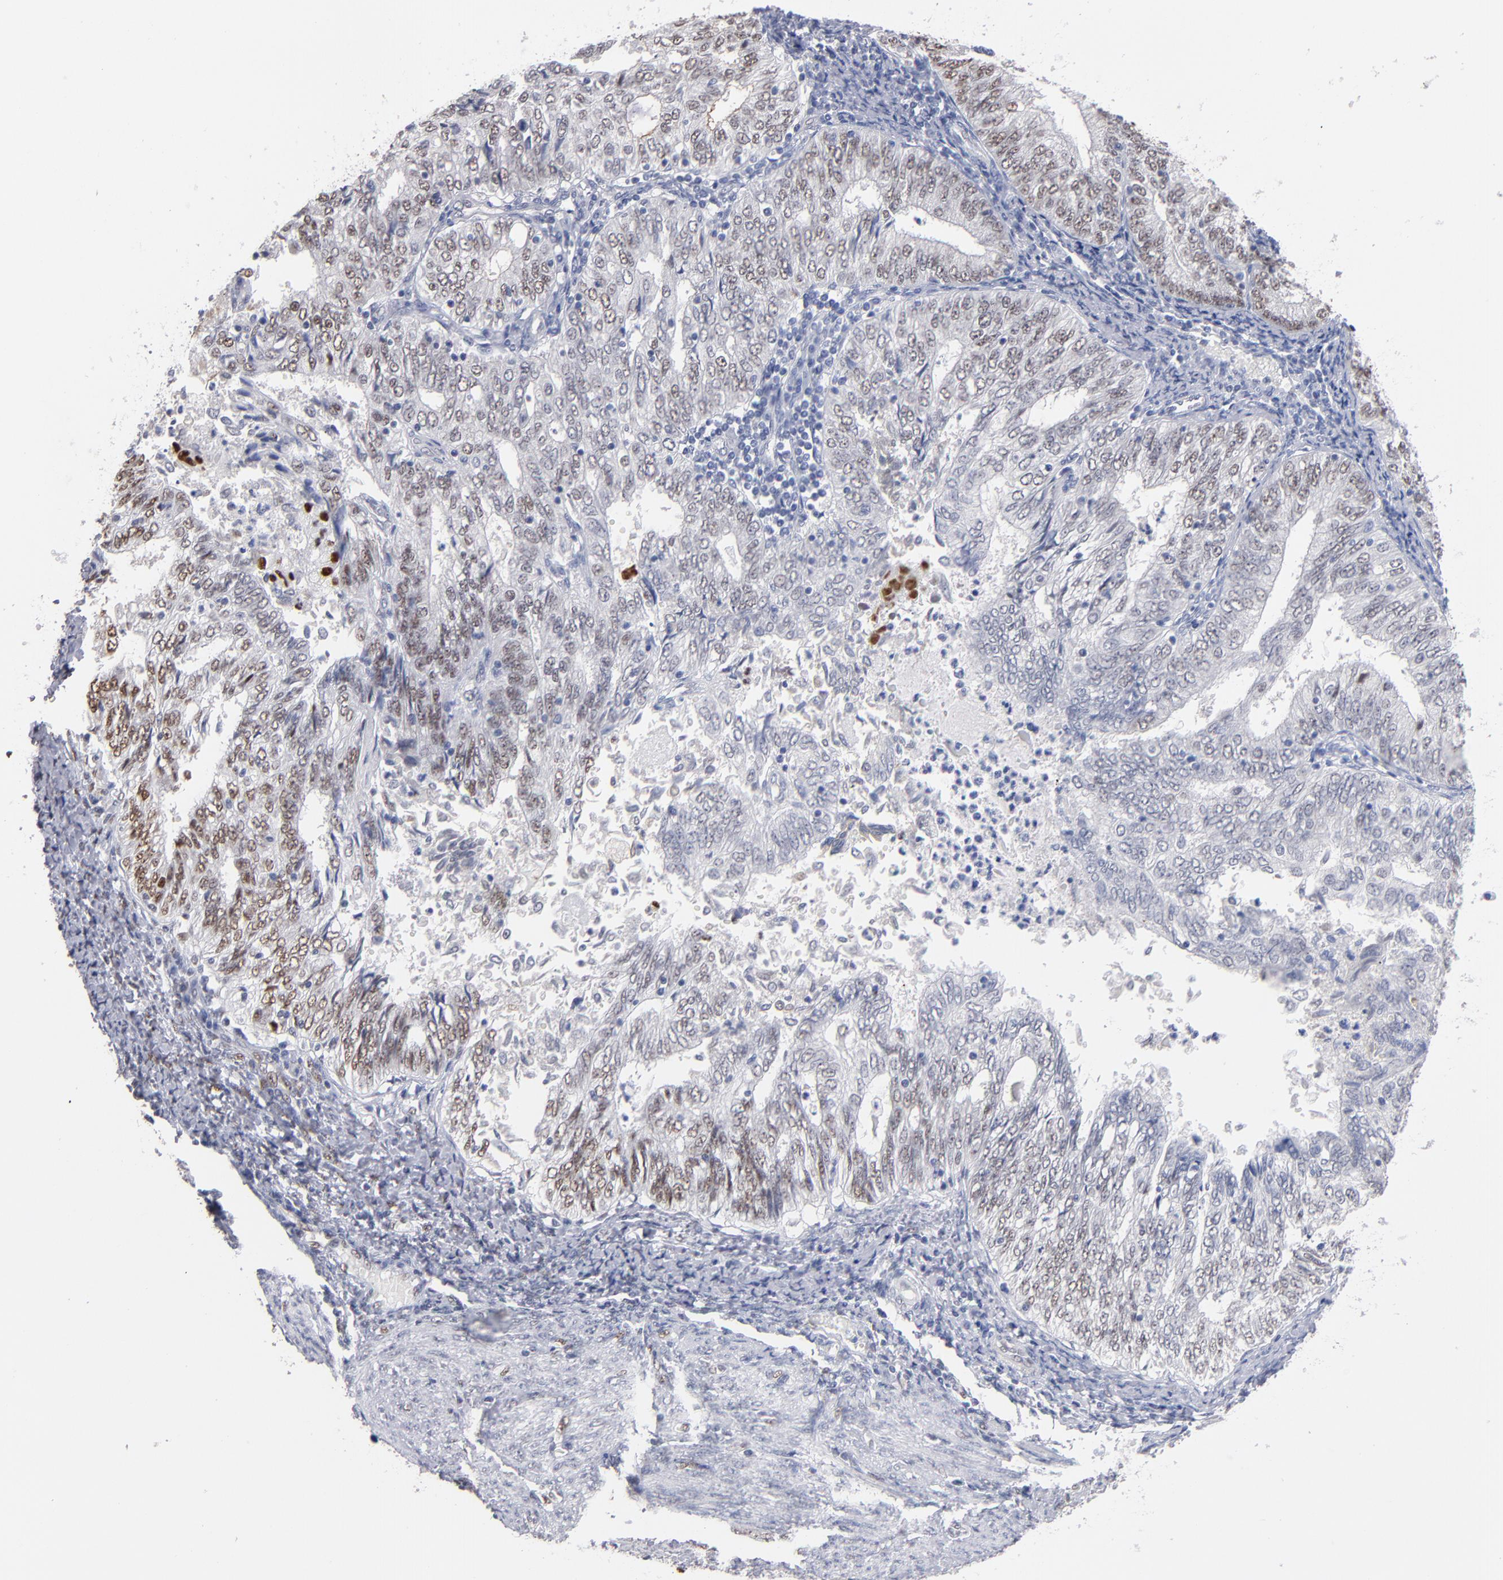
{"staining": {"intensity": "strong", "quantity": "25%-75%", "location": "nuclear"}, "tissue": "endometrial cancer", "cell_type": "Tumor cells", "image_type": "cancer", "snomed": [{"axis": "morphology", "description": "Adenocarcinoma, NOS"}, {"axis": "topography", "description": "Endometrium"}], "caption": "Strong nuclear protein positivity is appreciated in about 25%-75% of tumor cells in endometrial cancer.", "gene": "MN1", "patient": {"sex": "female", "age": 69}}